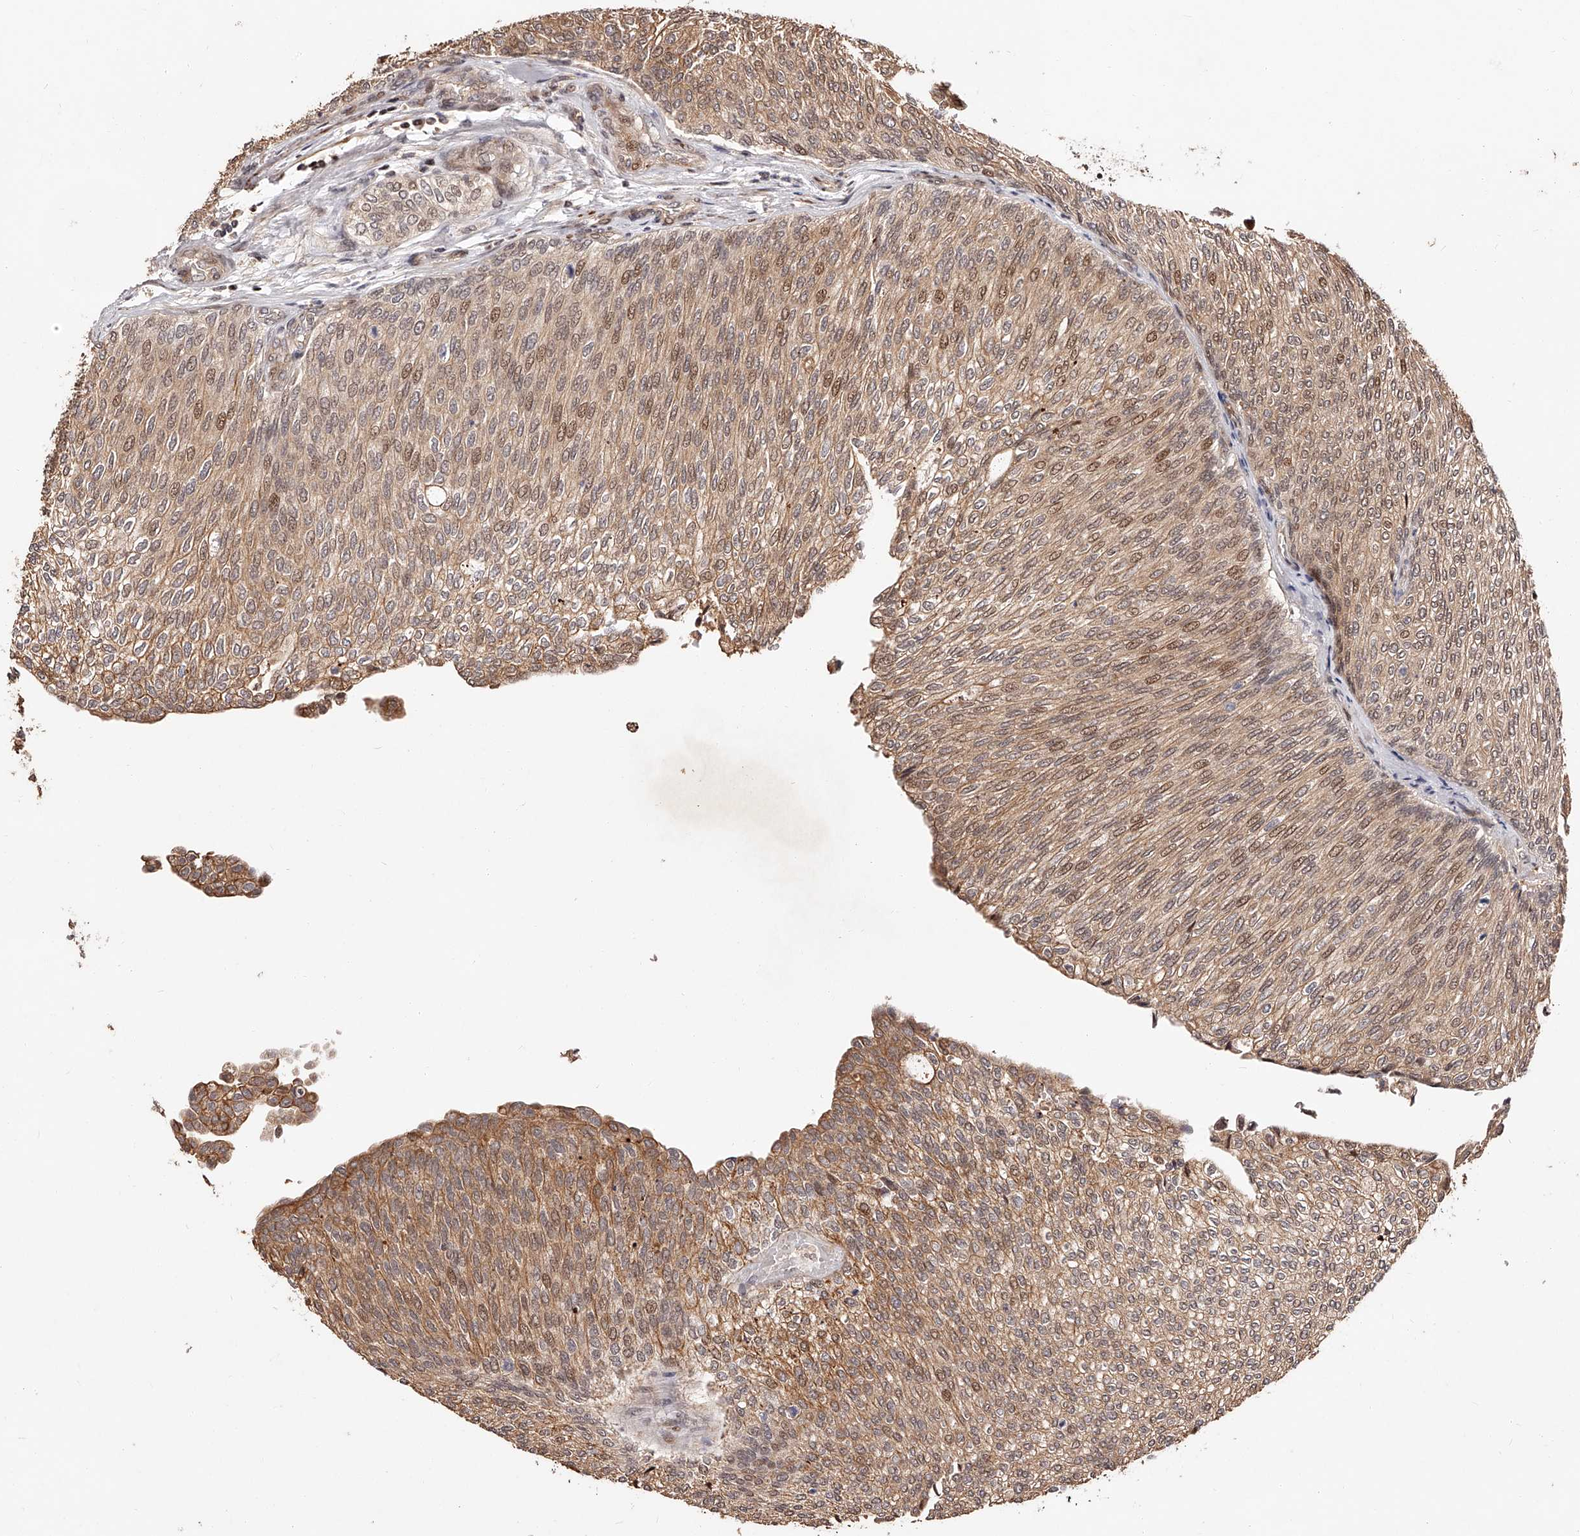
{"staining": {"intensity": "moderate", "quantity": ">75%", "location": "cytoplasmic/membranous,nuclear"}, "tissue": "urothelial cancer", "cell_type": "Tumor cells", "image_type": "cancer", "snomed": [{"axis": "morphology", "description": "Urothelial carcinoma, Low grade"}, {"axis": "topography", "description": "Urinary bladder"}], "caption": "Immunohistochemical staining of urothelial carcinoma (low-grade) displays medium levels of moderate cytoplasmic/membranous and nuclear positivity in about >75% of tumor cells.", "gene": "CUL7", "patient": {"sex": "female", "age": 79}}